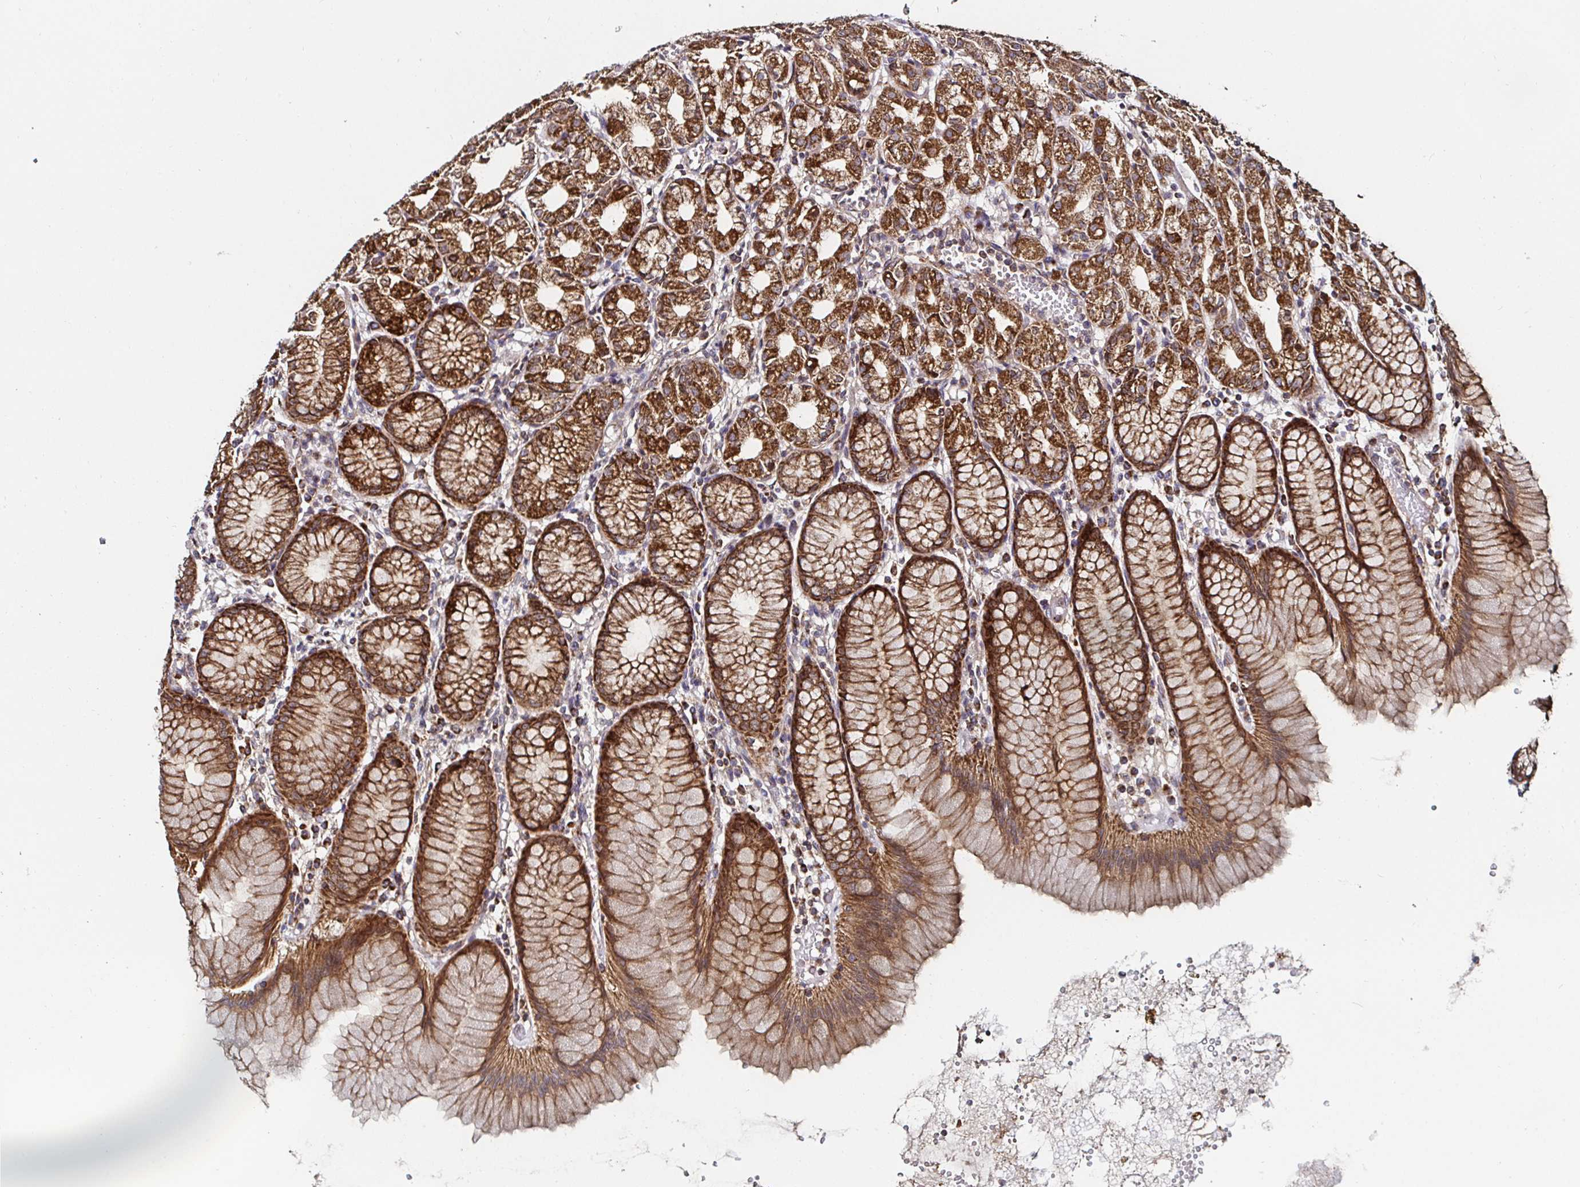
{"staining": {"intensity": "strong", "quantity": ">75%", "location": "cytoplasmic/membranous"}, "tissue": "stomach", "cell_type": "Glandular cells", "image_type": "normal", "snomed": [{"axis": "morphology", "description": "Normal tissue, NOS"}, {"axis": "topography", "description": "Stomach"}], "caption": "High-power microscopy captured an immunohistochemistry (IHC) photomicrograph of normal stomach, revealing strong cytoplasmic/membranous positivity in approximately >75% of glandular cells.", "gene": "ATAD3A", "patient": {"sex": "female", "age": 57}}